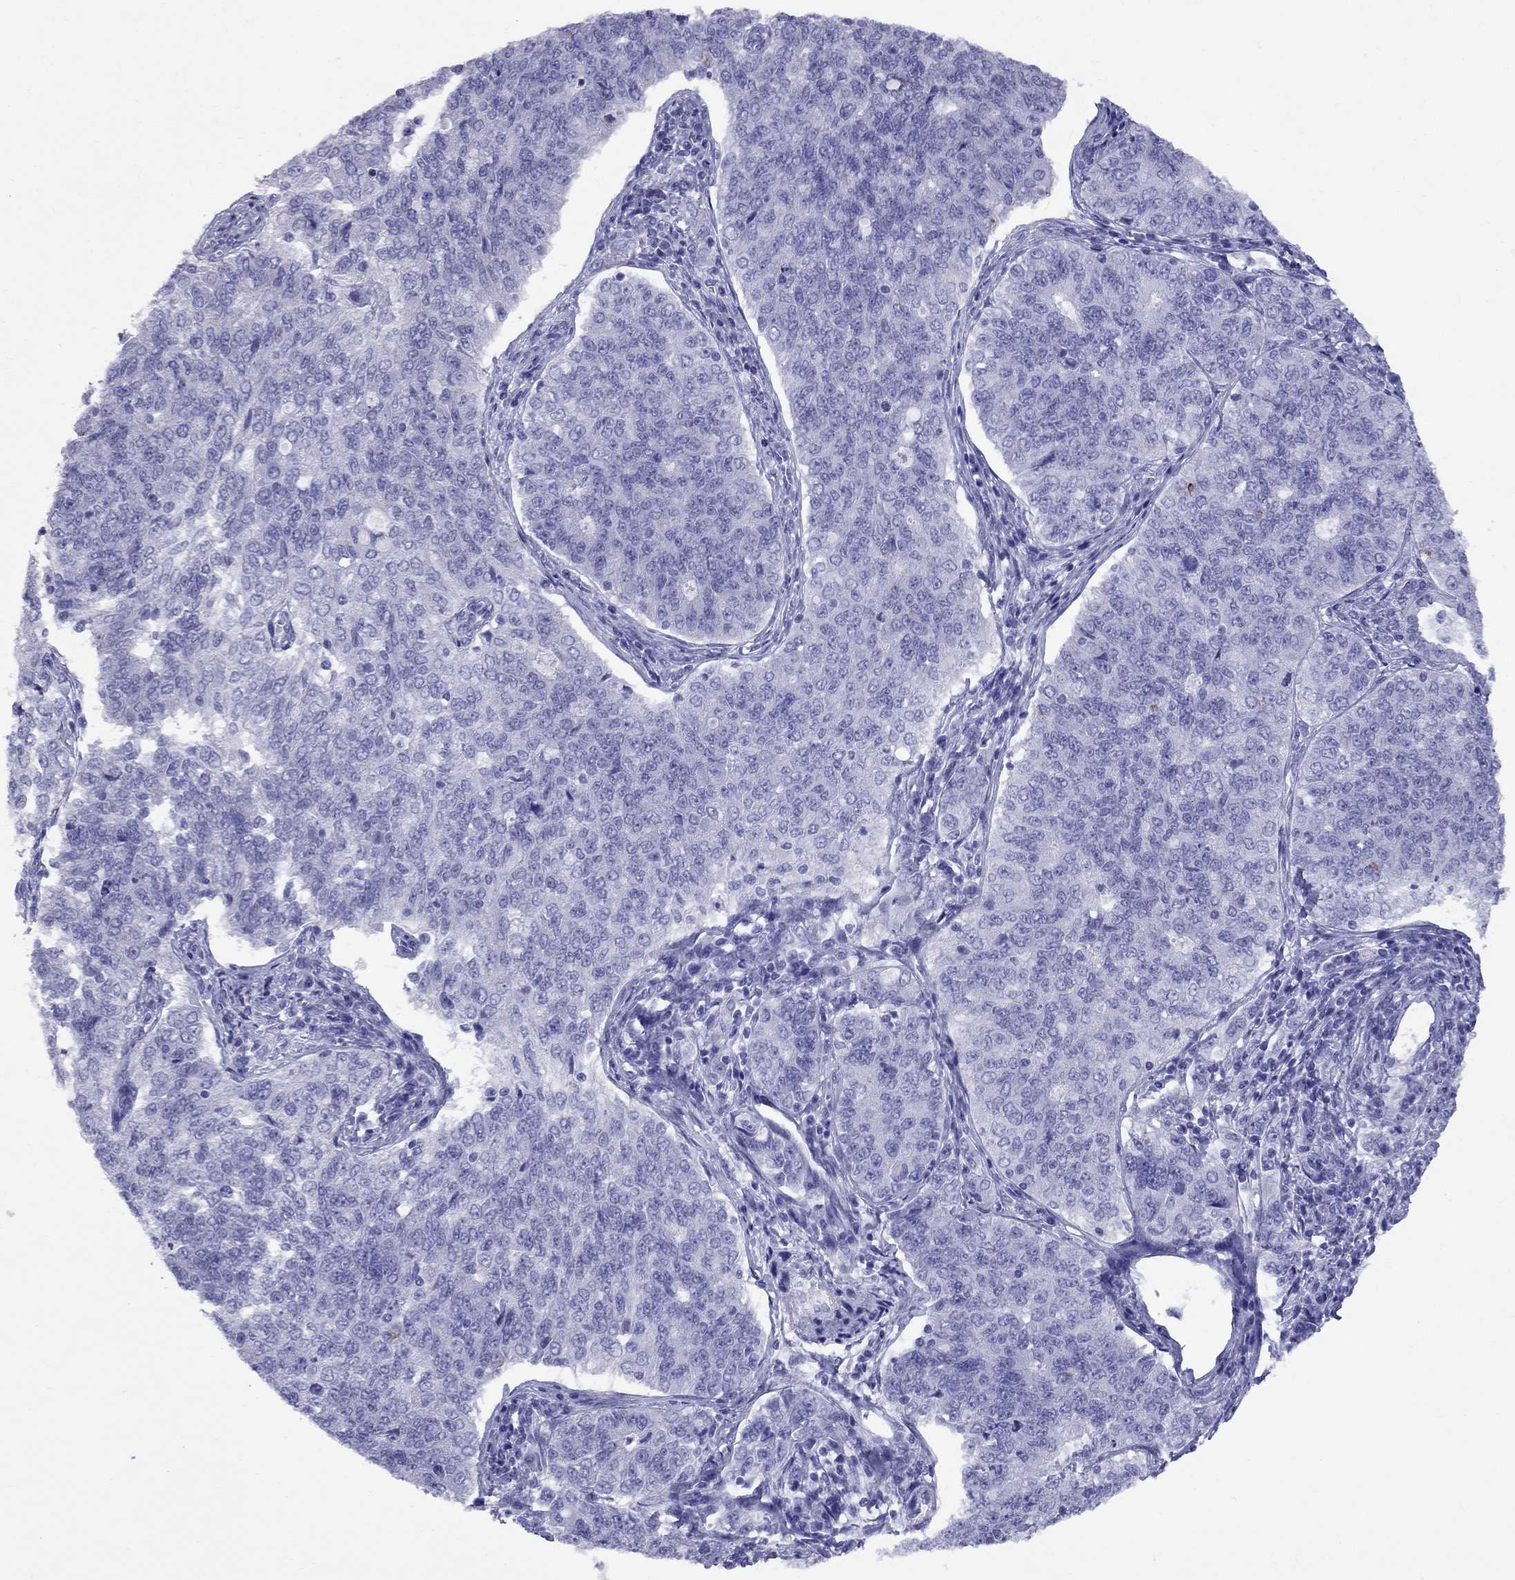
{"staining": {"intensity": "negative", "quantity": "none", "location": "none"}, "tissue": "endometrial cancer", "cell_type": "Tumor cells", "image_type": "cancer", "snomed": [{"axis": "morphology", "description": "Adenocarcinoma, NOS"}, {"axis": "topography", "description": "Endometrium"}], "caption": "IHC of human endometrial adenocarcinoma reveals no staining in tumor cells.", "gene": "AVPR1B", "patient": {"sex": "female", "age": 43}}